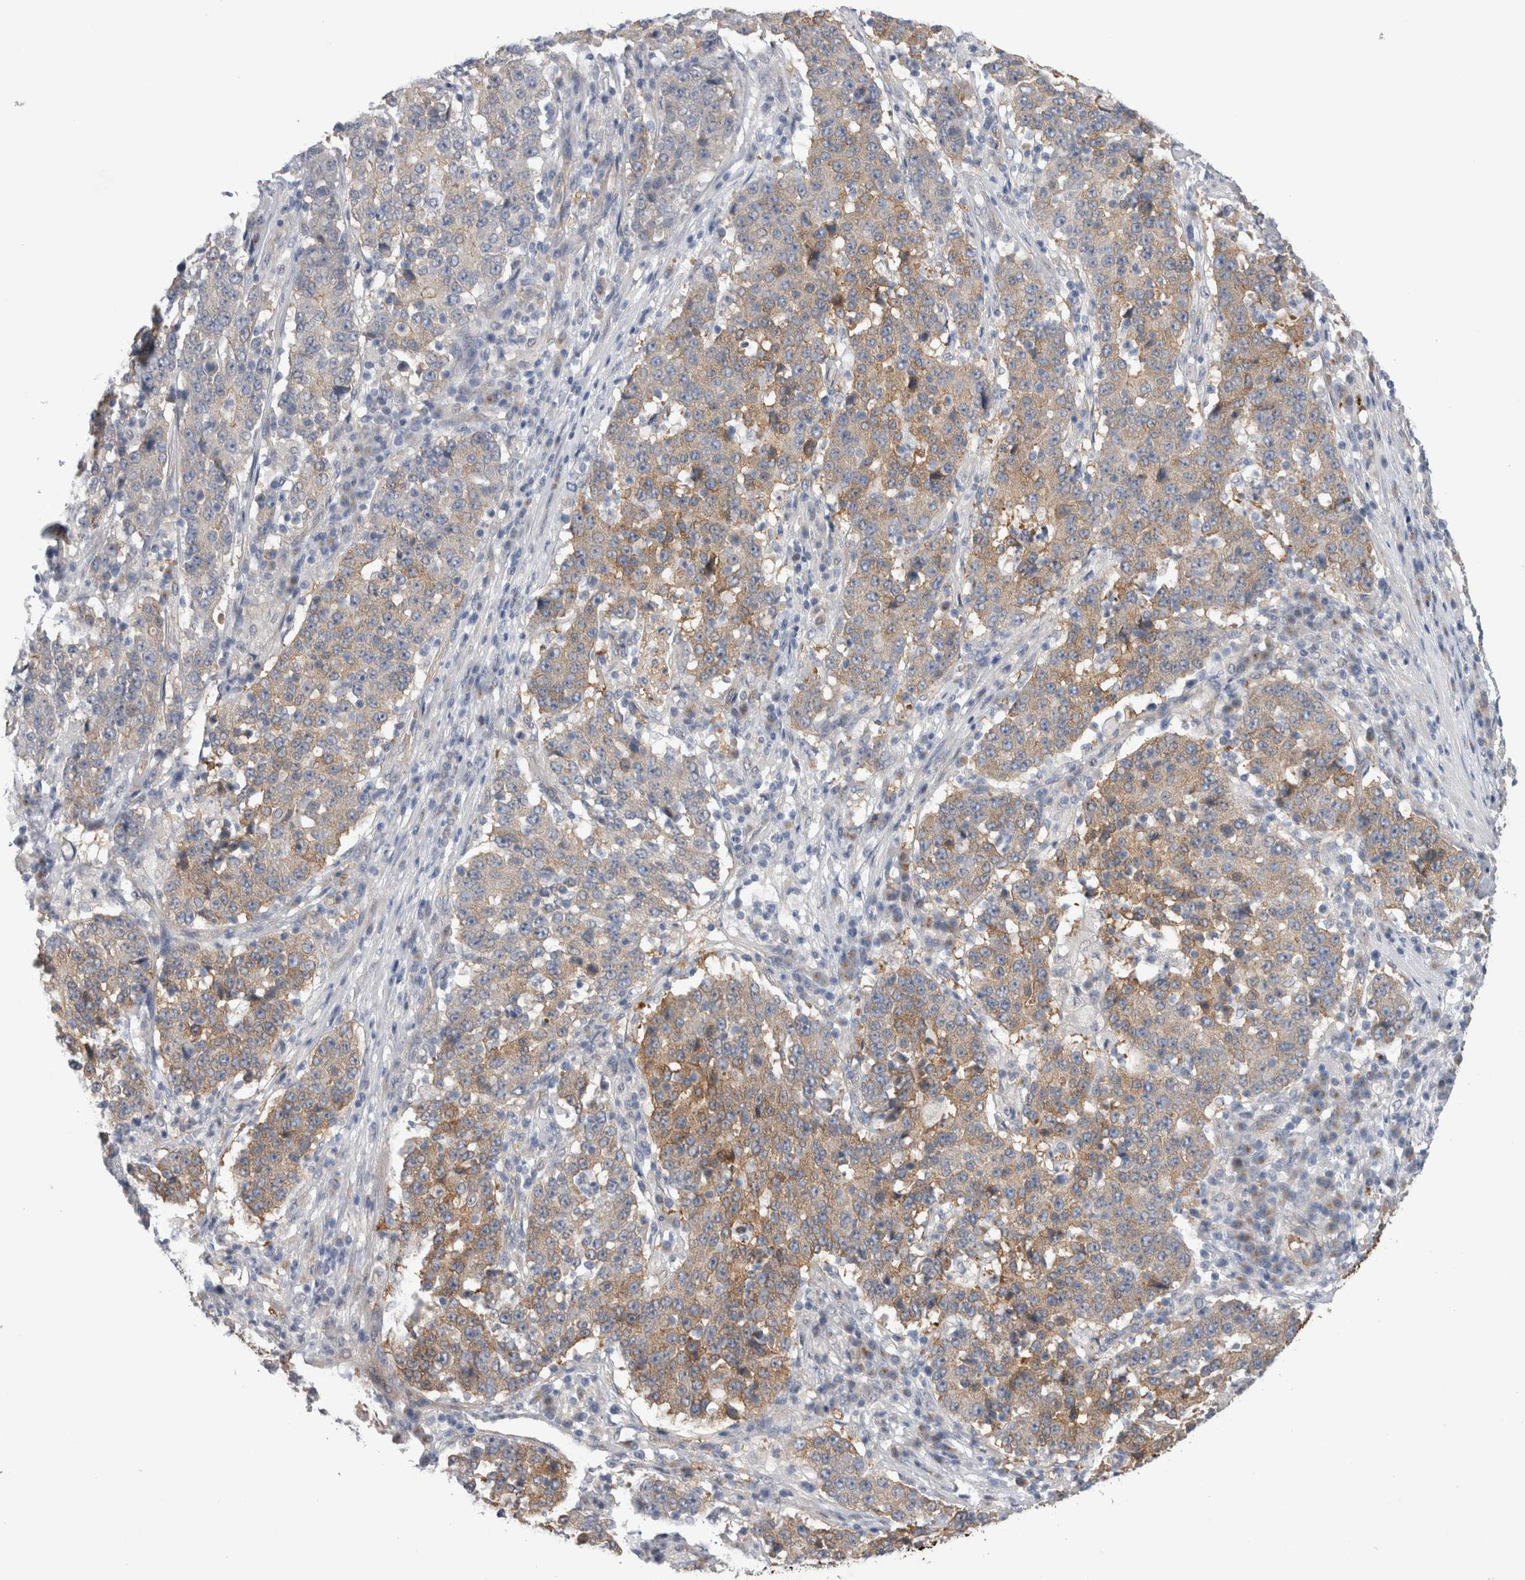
{"staining": {"intensity": "weak", "quantity": ">75%", "location": "cytoplasmic/membranous"}, "tissue": "stomach cancer", "cell_type": "Tumor cells", "image_type": "cancer", "snomed": [{"axis": "morphology", "description": "Adenocarcinoma, NOS"}, {"axis": "topography", "description": "Stomach"}], "caption": "There is low levels of weak cytoplasmic/membranous expression in tumor cells of stomach cancer, as demonstrated by immunohistochemical staining (brown color).", "gene": "TAFA5", "patient": {"sex": "male", "age": 59}}